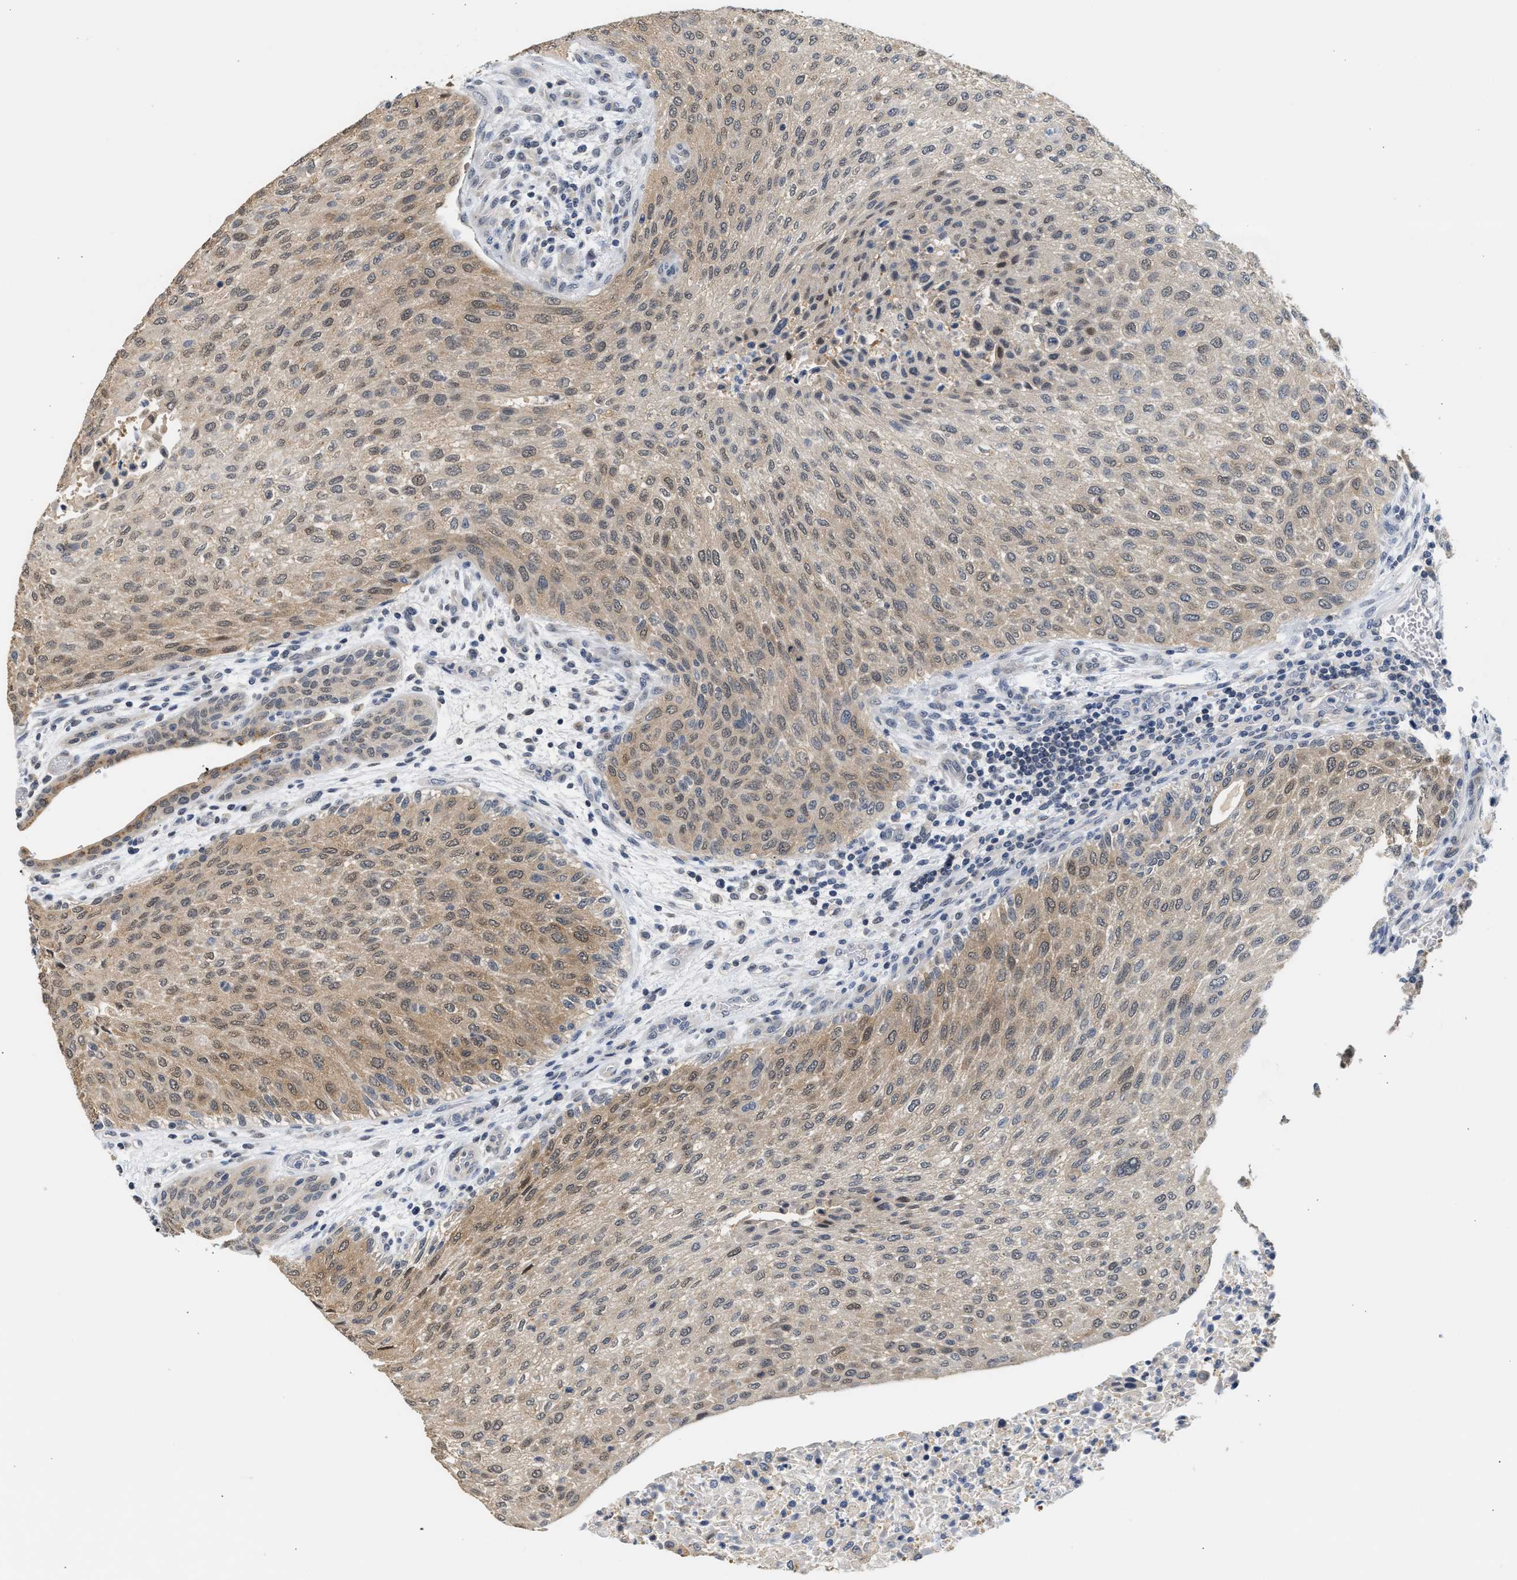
{"staining": {"intensity": "weak", "quantity": ">75%", "location": "cytoplasmic/membranous,nuclear"}, "tissue": "urothelial cancer", "cell_type": "Tumor cells", "image_type": "cancer", "snomed": [{"axis": "morphology", "description": "Urothelial carcinoma, Low grade"}, {"axis": "morphology", "description": "Urothelial carcinoma, High grade"}, {"axis": "topography", "description": "Urinary bladder"}], "caption": "Urothelial carcinoma (high-grade) stained for a protein exhibits weak cytoplasmic/membranous and nuclear positivity in tumor cells. The protein of interest is shown in brown color, while the nuclei are stained blue.", "gene": "PPM1L", "patient": {"sex": "male", "age": 35}}